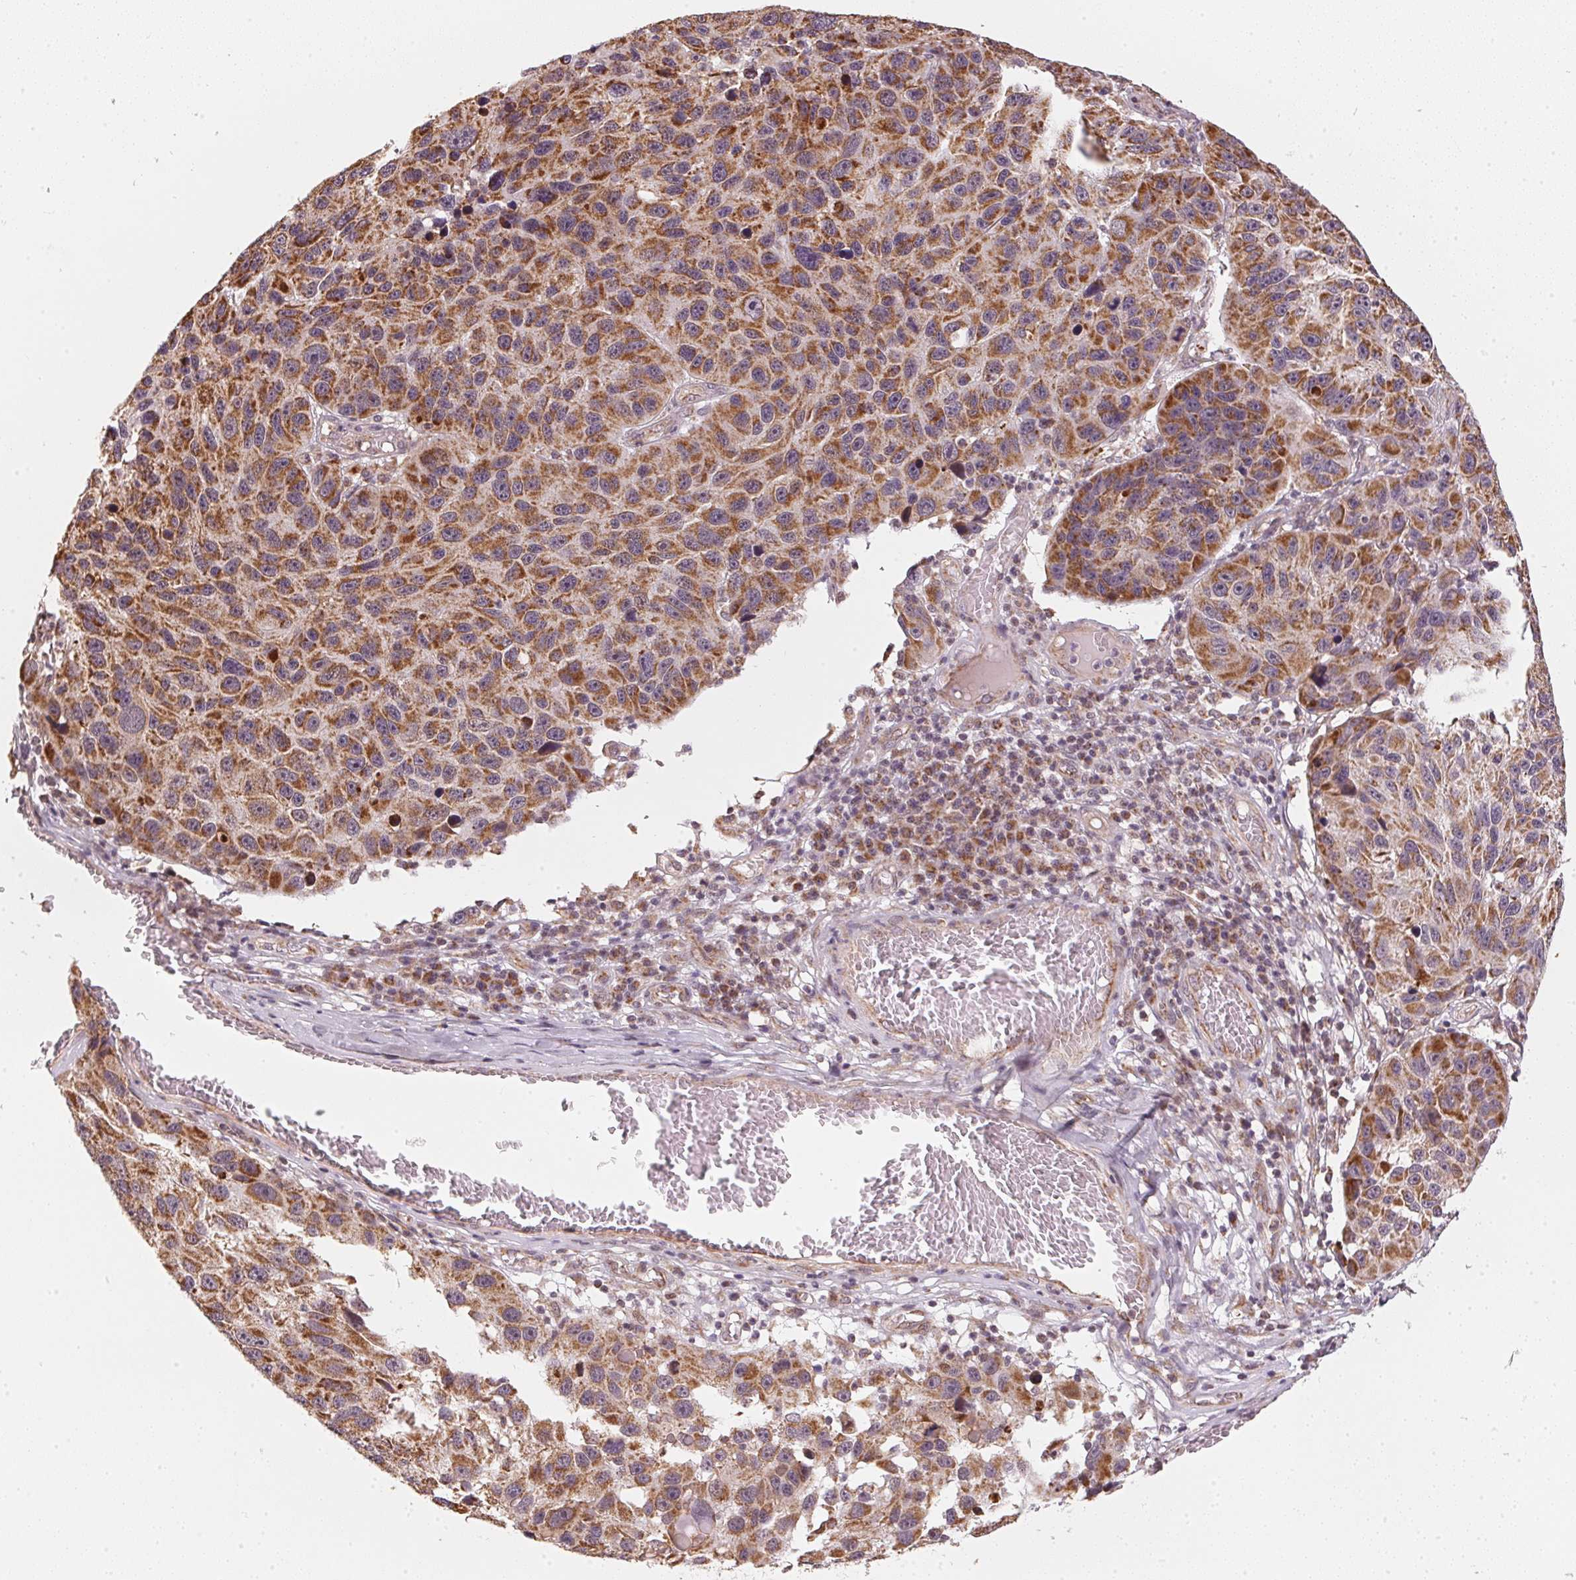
{"staining": {"intensity": "strong", "quantity": ">75%", "location": "cytoplasmic/membranous"}, "tissue": "melanoma", "cell_type": "Tumor cells", "image_type": "cancer", "snomed": [{"axis": "morphology", "description": "Malignant melanoma, NOS"}, {"axis": "topography", "description": "Skin"}], "caption": "Human melanoma stained for a protein (brown) demonstrates strong cytoplasmic/membranous positive expression in approximately >75% of tumor cells.", "gene": "MATCAP1", "patient": {"sex": "male", "age": 53}}